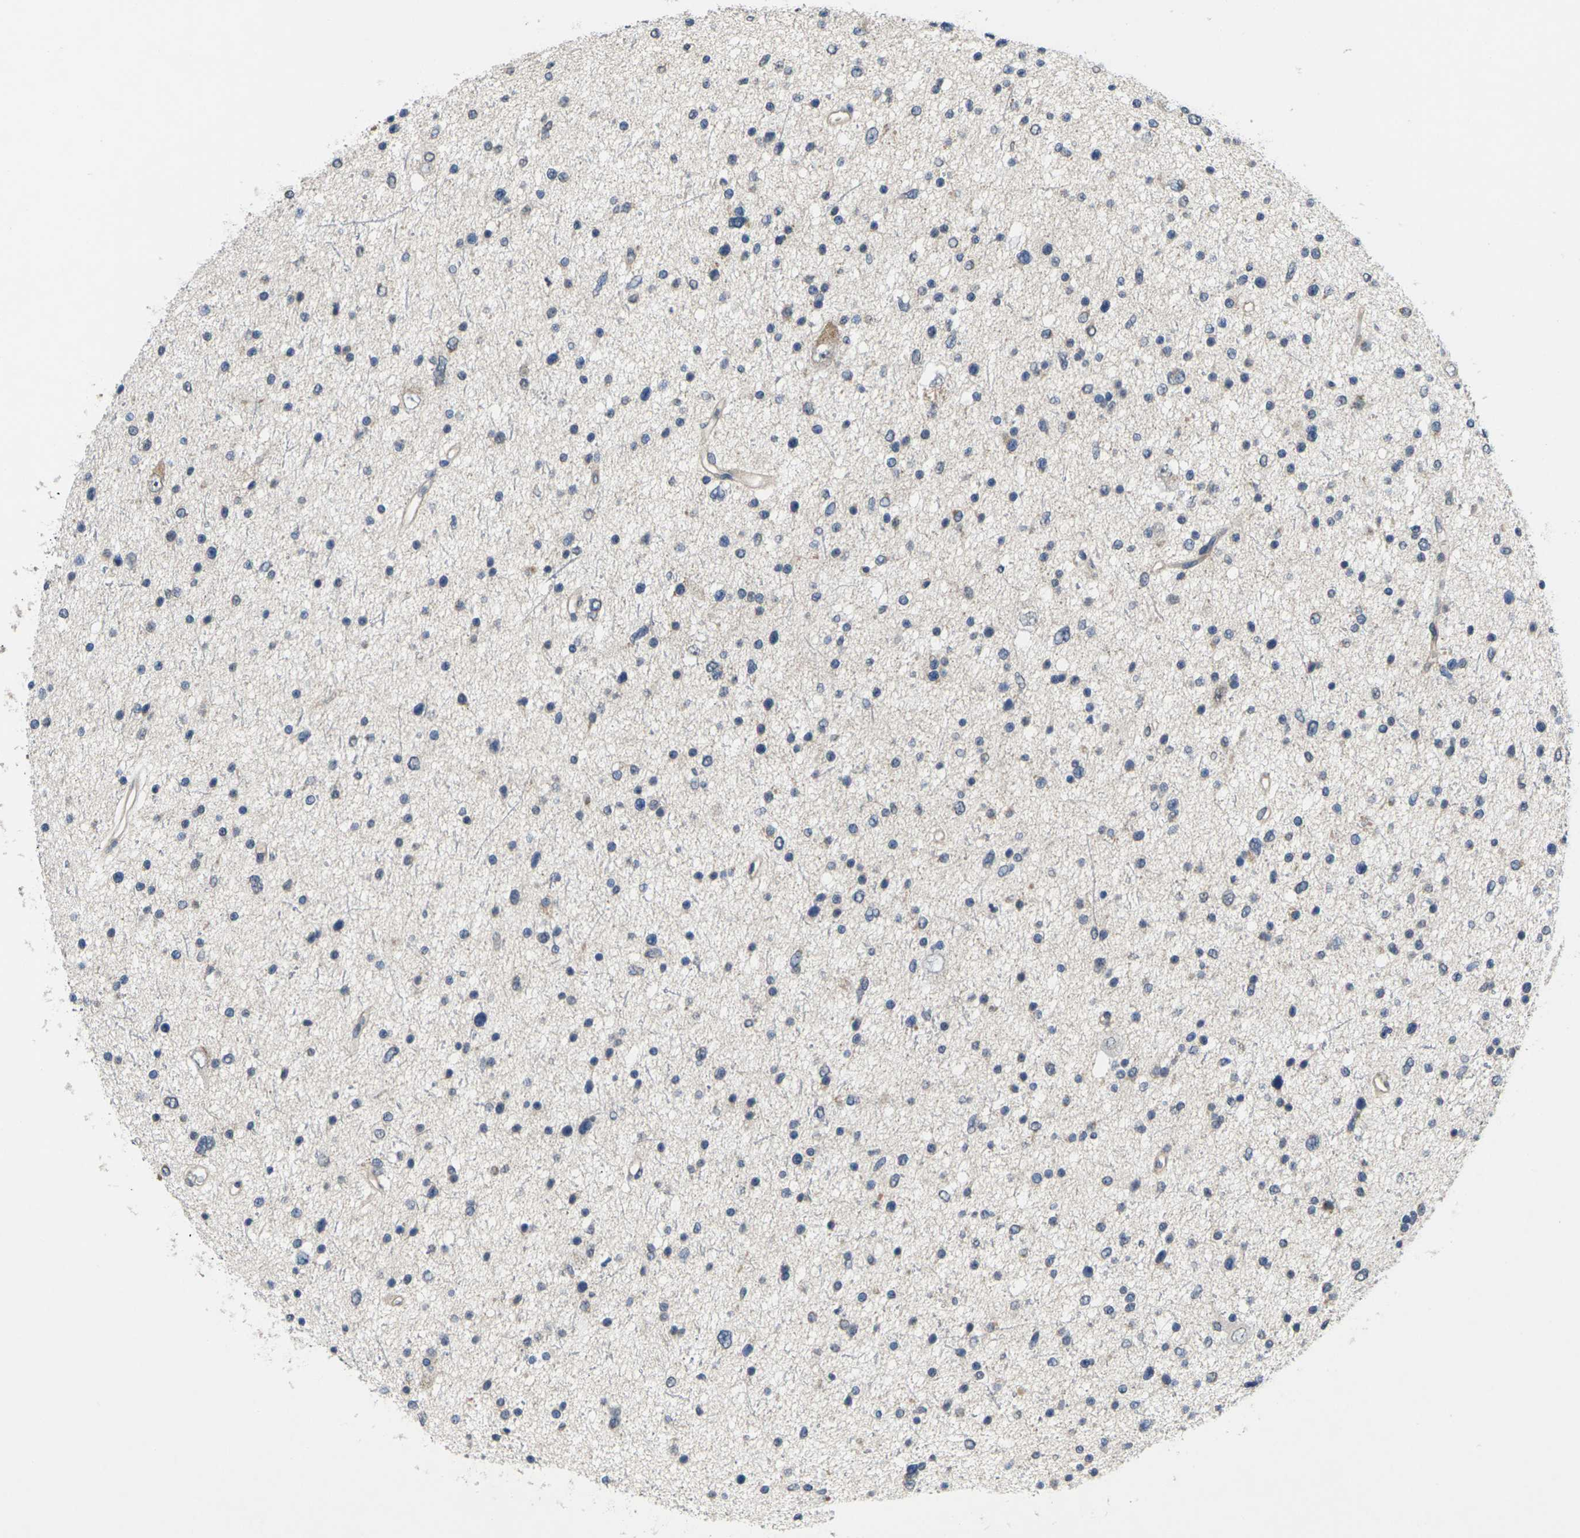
{"staining": {"intensity": "negative", "quantity": "none", "location": "none"}, "tissue": "glioma", "cell_type": "Tumor cells", "image_type": "cancer", "snomed": [{"axis": "morphology", "description": "Glioma, malignant, Low grade"}, {"axis": "topography", "description": "Brain"}], "caption": "Tumor cells show no significant protein staining in malignant glioma (low-grade).", "gene": "SLC2A2", "patient": {"sex": "female", "age": 37}}